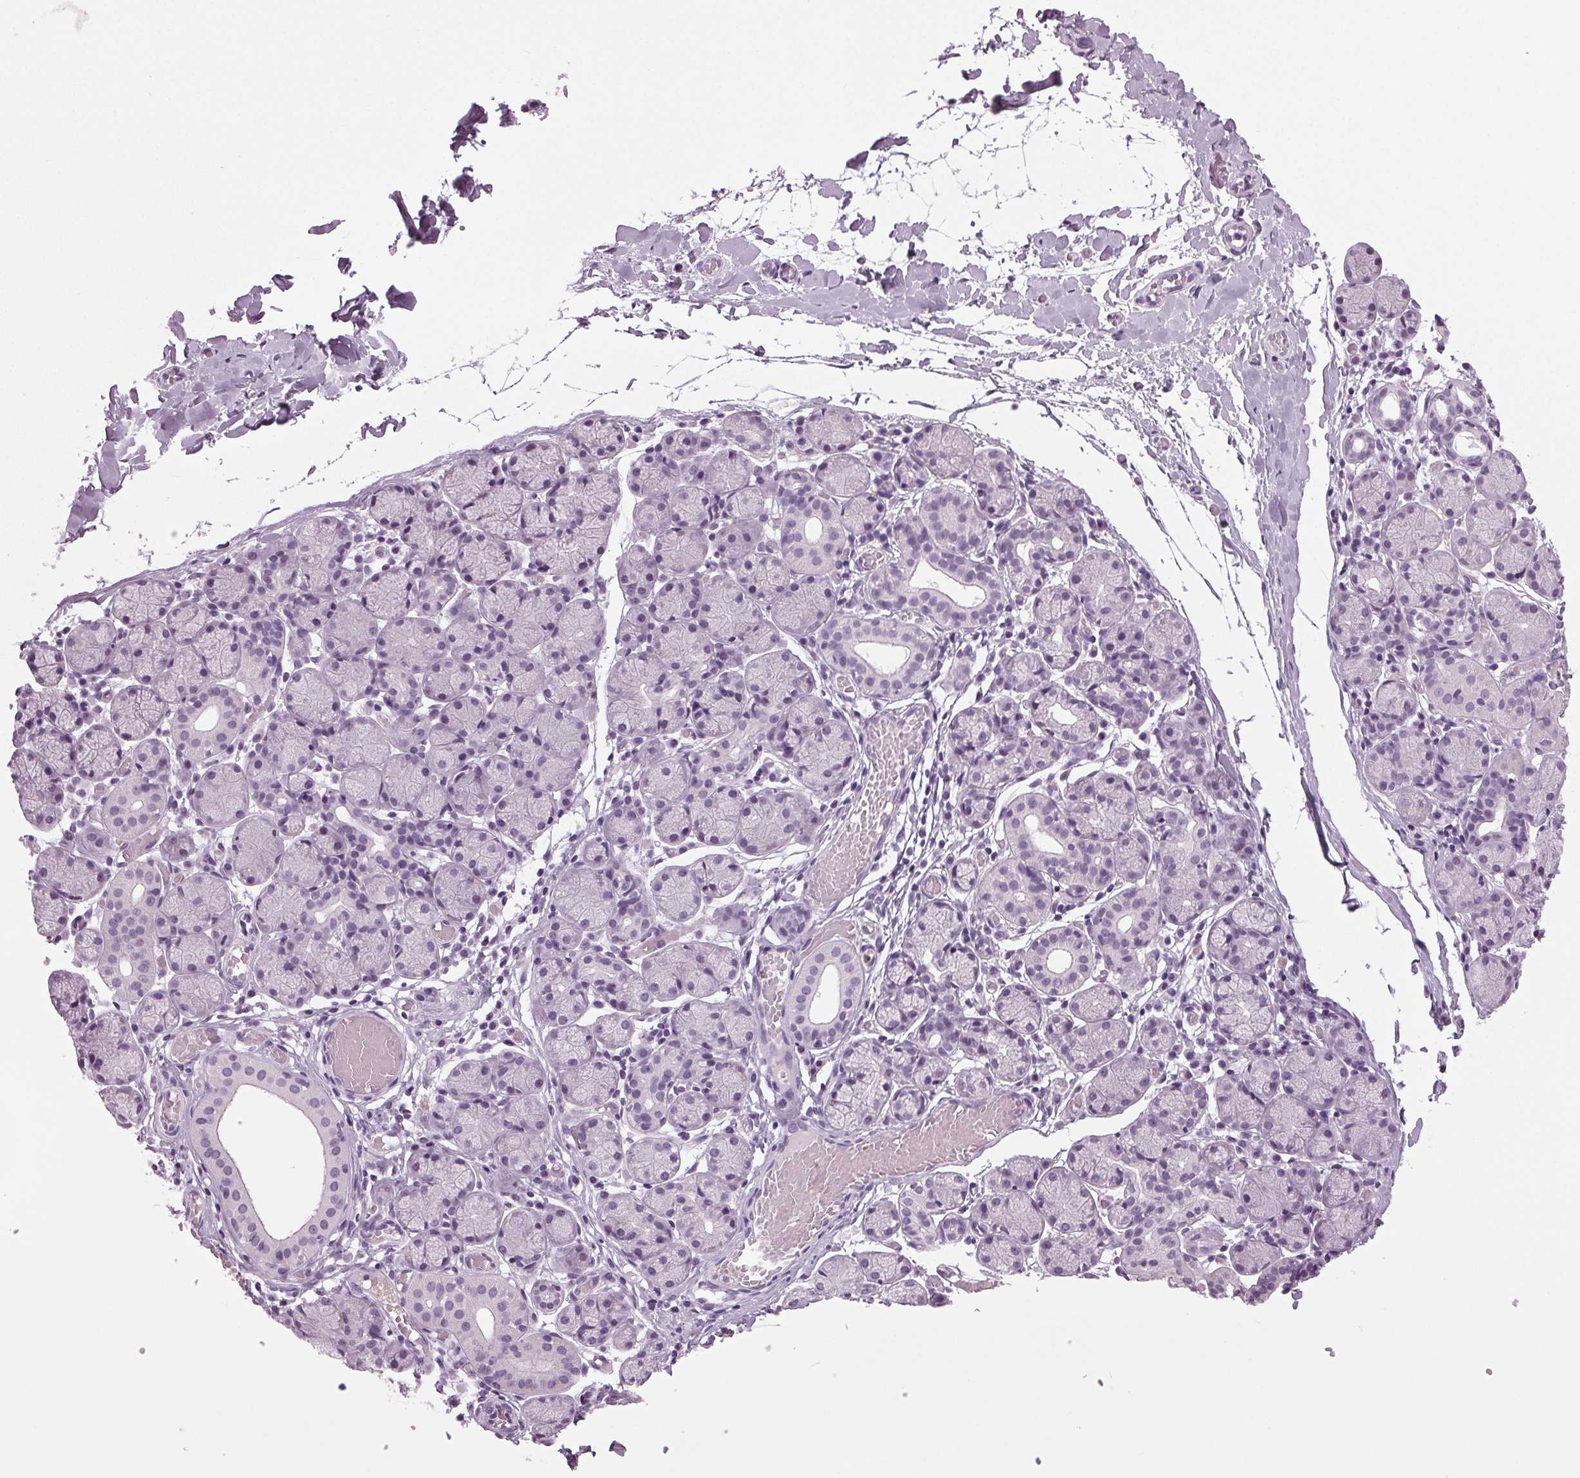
{"staining": {"intensity": "negative", "quantity": "none", "location": "none"}, "tissue": "salivary gland", "cell_type": "Glandular cells", "image_type": "normal", "snomed": [{"axis": "morphology", "description": "Normal tissue, NOS"}, {"axis": "topography", "description": "Salivary gland"}], "caption": "The IHC image has no significant staining in glandular cells of salivary gland. Brightfield microscopy of IHC stained with DAB (3,3'-diaminobenzidine) (brown) and hematoxylin (blue), captured at high magnification.", "gene": "DNAH12", "patient": {"sex": "female", "age": 24}}